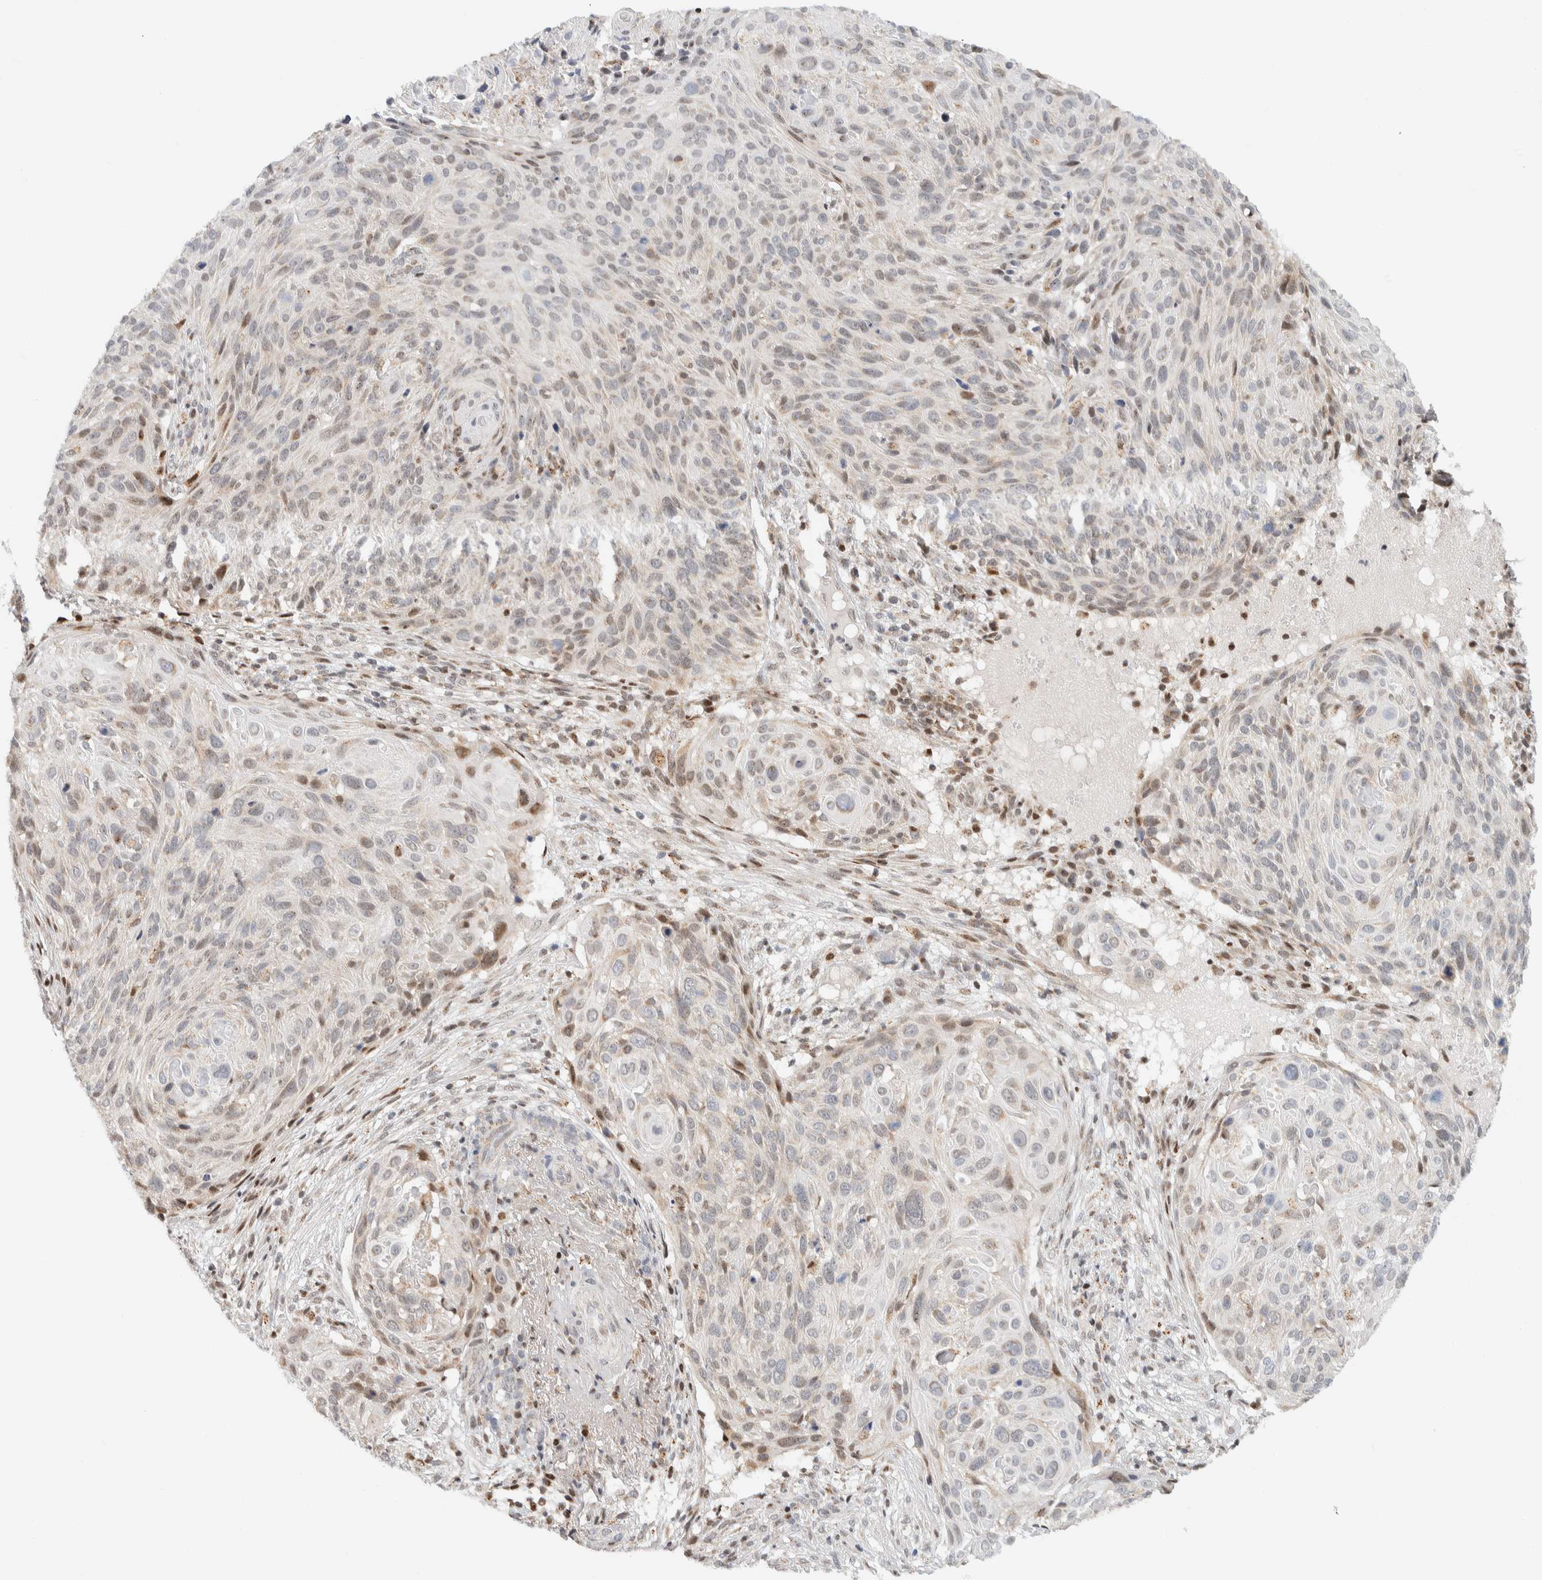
{"staining": {"intensity": "weak", "quantity": "<25%", "location": "nuclear"}, "tissue": "cervical cancer", "cell_type": "Tumor cells", "image_type": "cancer", "snomed": [{"axis": "morphology", "description": "Squamous cell carcinoma, NOS"}, {"axis": "topography", "description": "Cervix"}], "caption": "High magnification brightfield microscopy of cervical cancer (squamous cell carcinoma) stained with DAB (3,3'-diaminobenzidine) (brown) and counterstained with hematoxylin (blue): tumor cells show no significant positivity.", "gene": "TSPAN32", "patient": {"sex": "female", "age": 74}}